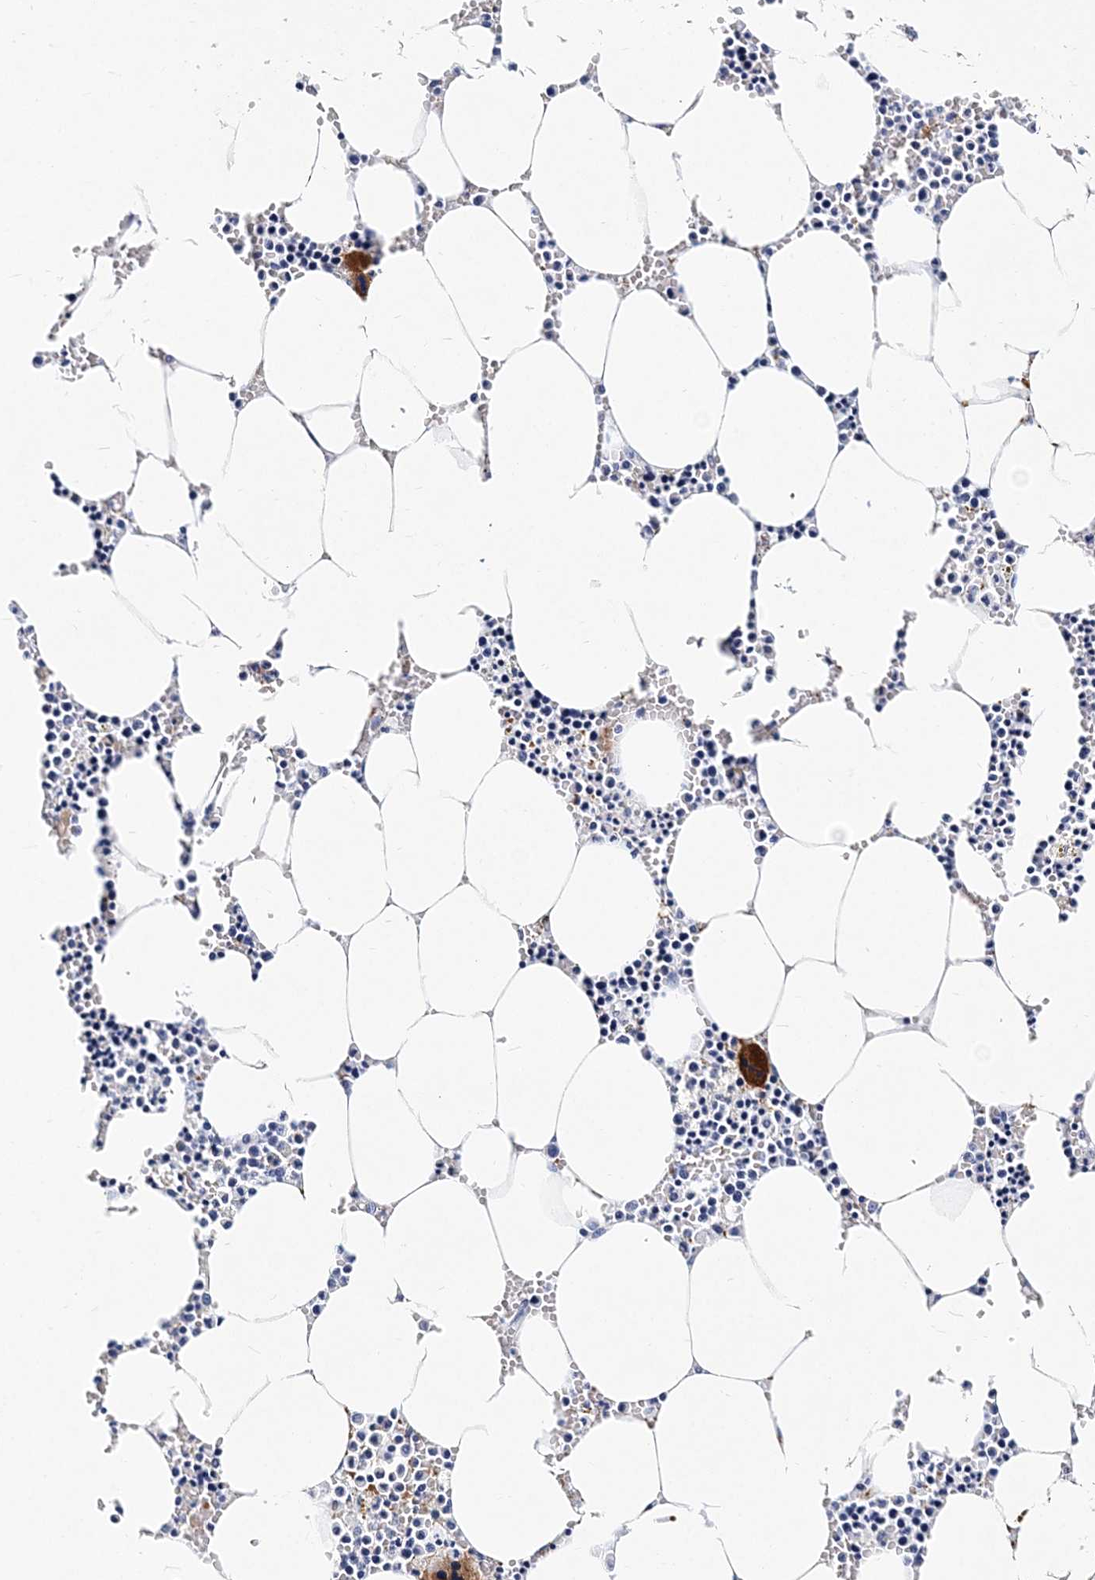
{"staining": {"intensity": "strong", "quantity": "<25%", "location": "cytoplasmic/membranous"}, "tissue": "bone marrow", "cell_type": "Hematopoietic cells", "image_type": "normal", "snomed": [{"axis": "morphology", "description": "Normal tissue, NOS"}, {"axis": "topography", "description": "Bone marrow"}], "caption": "Strong cytoplasmic/membranous positivity is identified in about <25% of hematopoietic cells in unremarkable bone marrow.", "gene": "ITGA2B", "patient": {"sex": "male", "age": 70}}